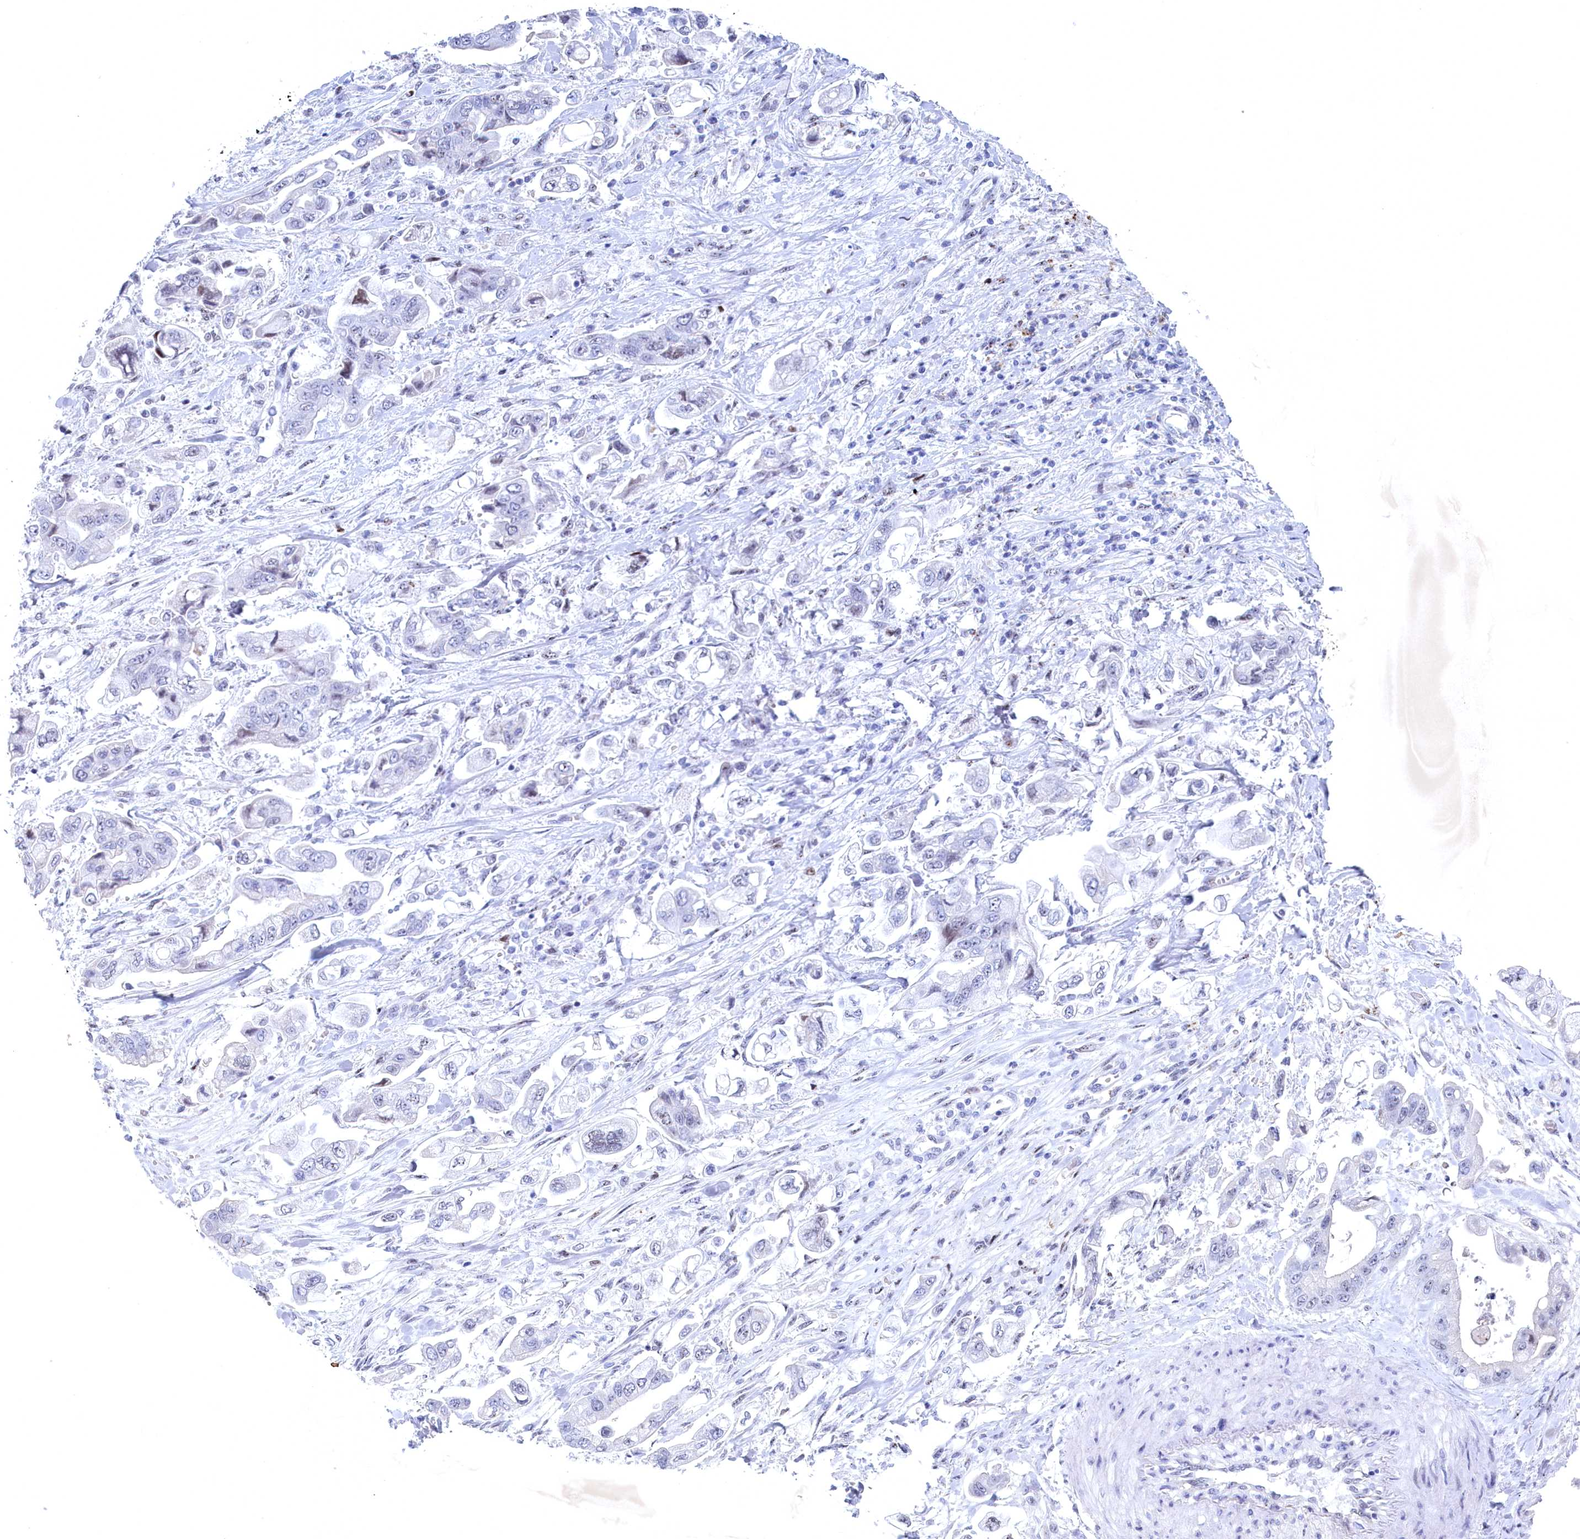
{"staining": {"intensity": "negative", "quantity": "none", "location": "none"}, "tissue": "stomach cancer", "cell_type": "Tumor cells", "image_type": "cancer", "snomed": [{"axis": "morphology", "description": "Adenocarcinoma, NOS"}, {"axis": "topography", "description": "Stomach"}], "caption": "Image shows no protein staining in tumor cells of adenocarcinoma (stomach) tissue.", "gene": "WDR76", "patient": {"sex": "male", "age": 62}}